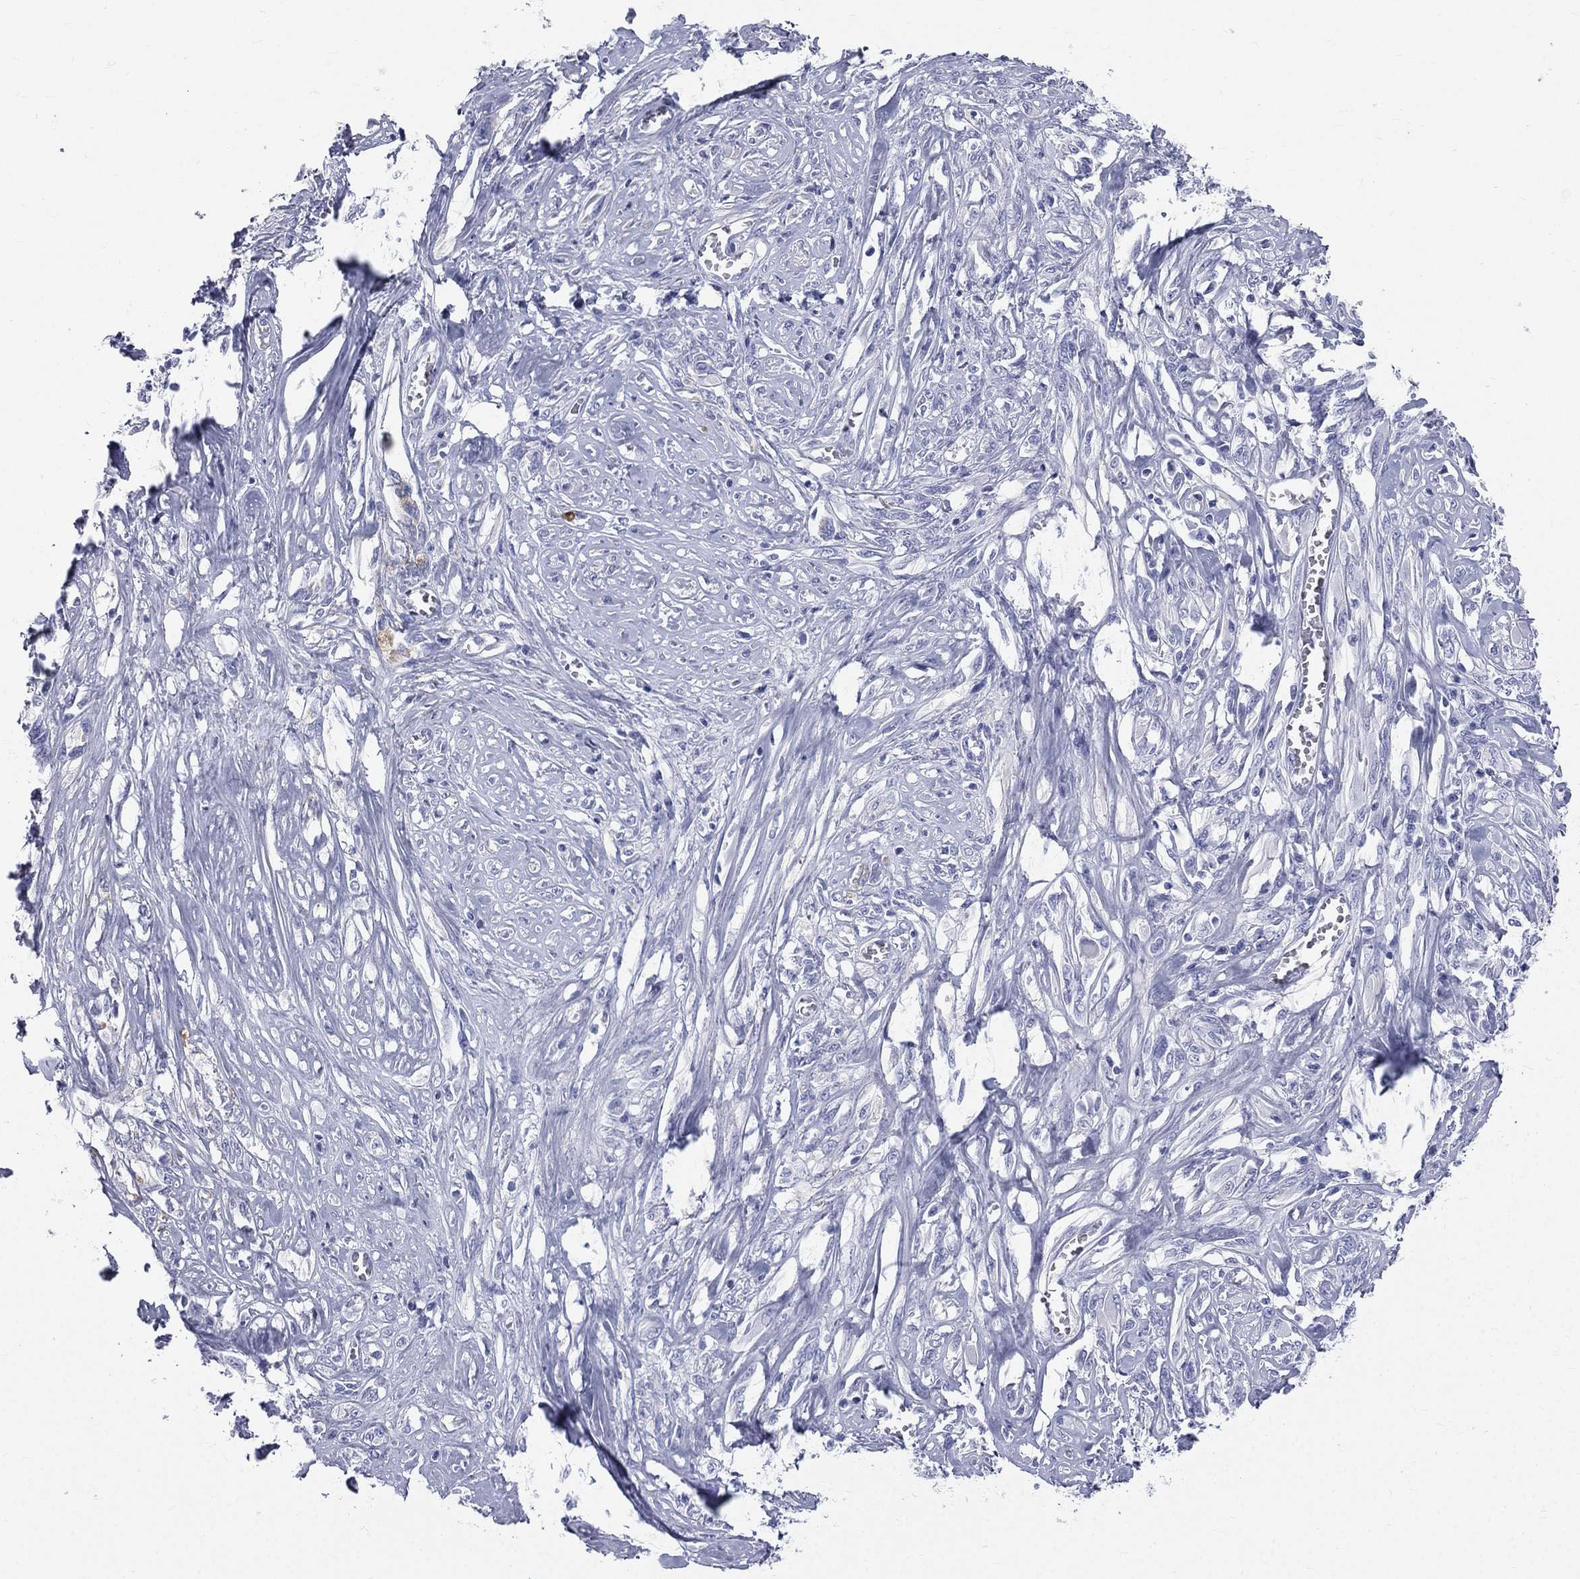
{"staining": {"intensity": "negative", "quantity": "none", "location": "none"}, "tissue": "melanoma", "cell_type": "Tumor cells", "image_type": "cancer", "snomed": [{"axis": "morphology", "description": "Malignant melanoma, NOS"}, {"axis": "topography", "description": "Skin"}], "caption": "There is no significant staining in tumor cells of malignant melanoma.", "gene": "HP", "patient": {"sex": "female", "age": 91}}